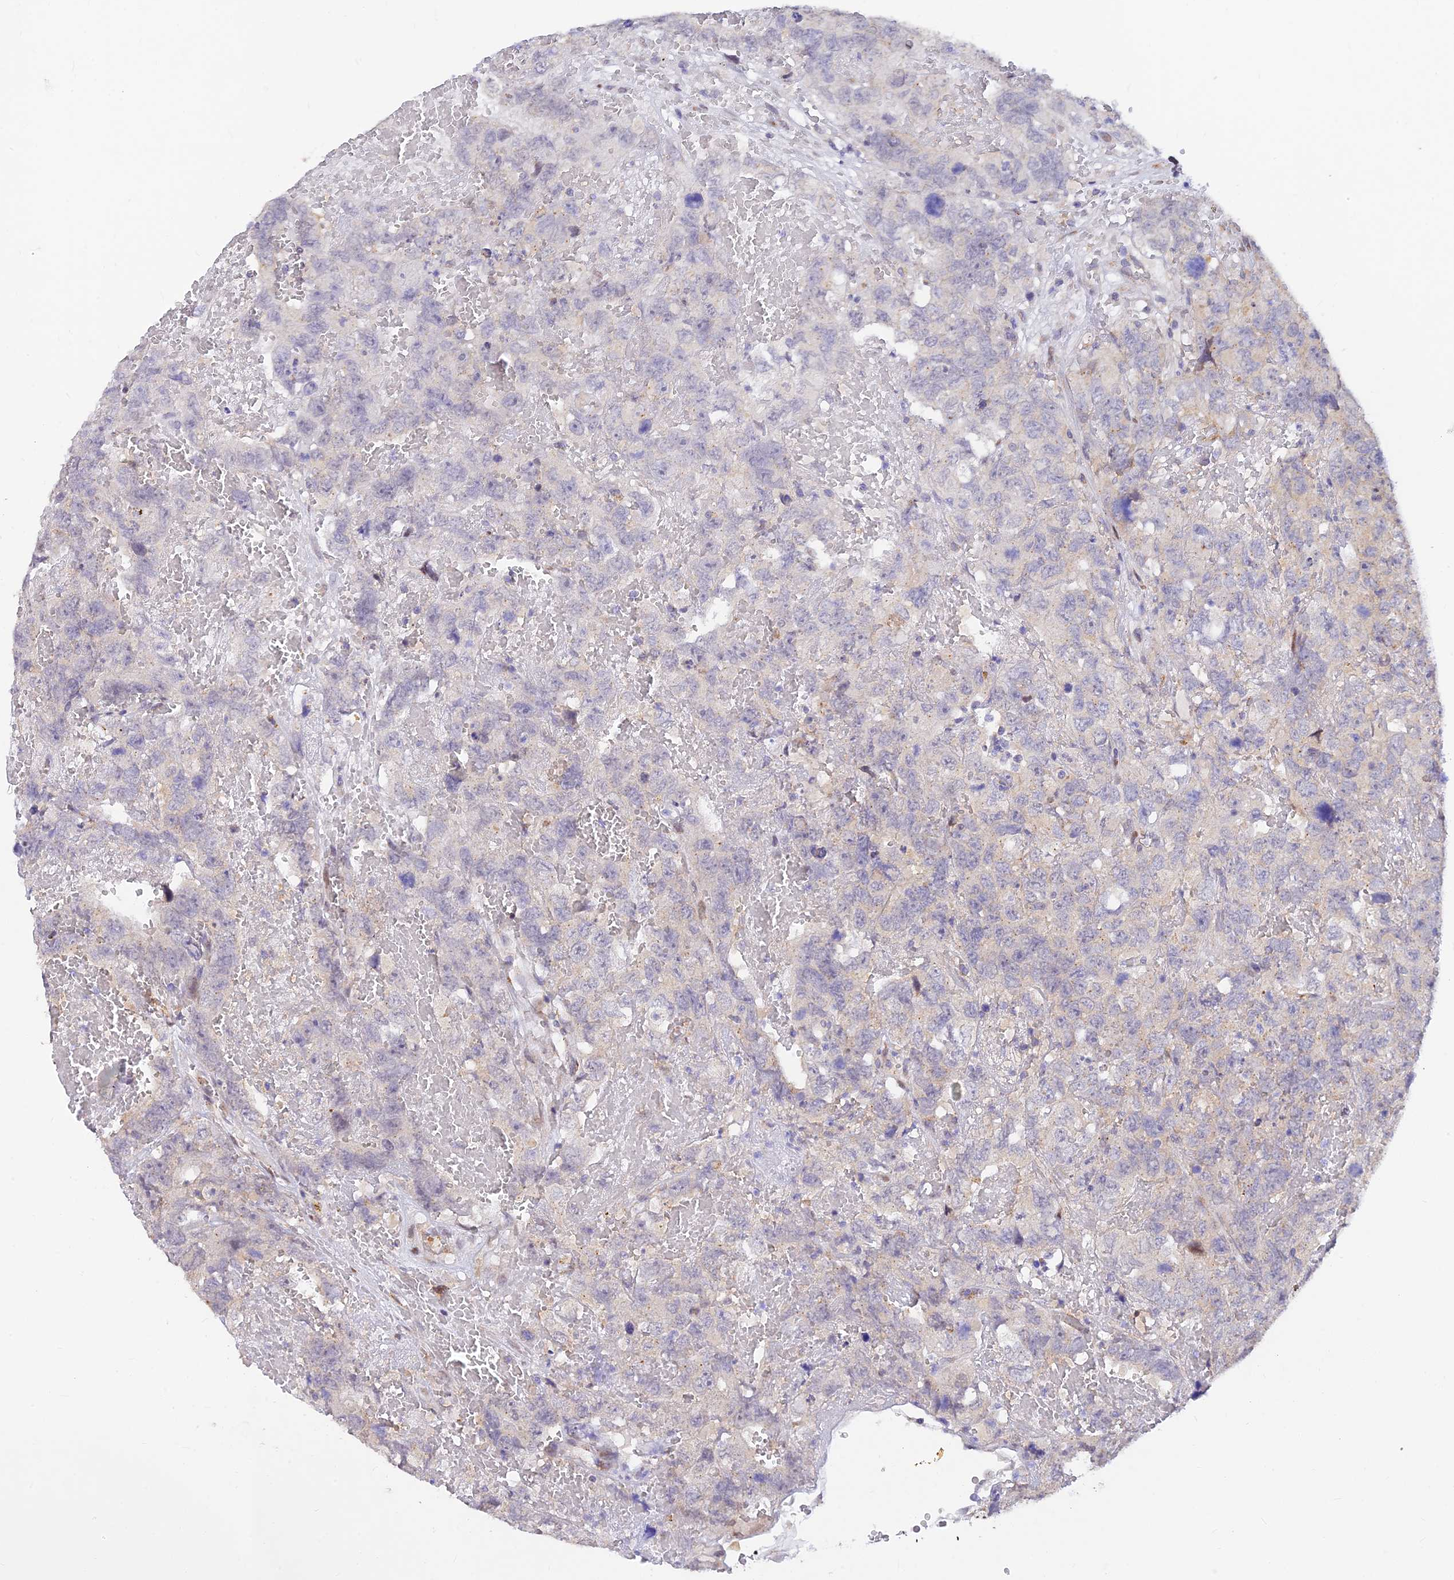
{"staining": {"intensity": "negative", "quantity": "none", "location": "none"}, "tissue": "testis cancer", "cell_type": "Tumor cells", "image_type": "cancer", "snomed": [{"axis": "morphology", "description": "Carcinoma, Embryonal, NOS"}, {"axis": "topography", "description": "Testis"}], "caption": "Micrograph shows no significant protein positivity in tumor cells of testis cancer.", "gene": "INKA1", "patient": {"sex": "male", "age": 45}}